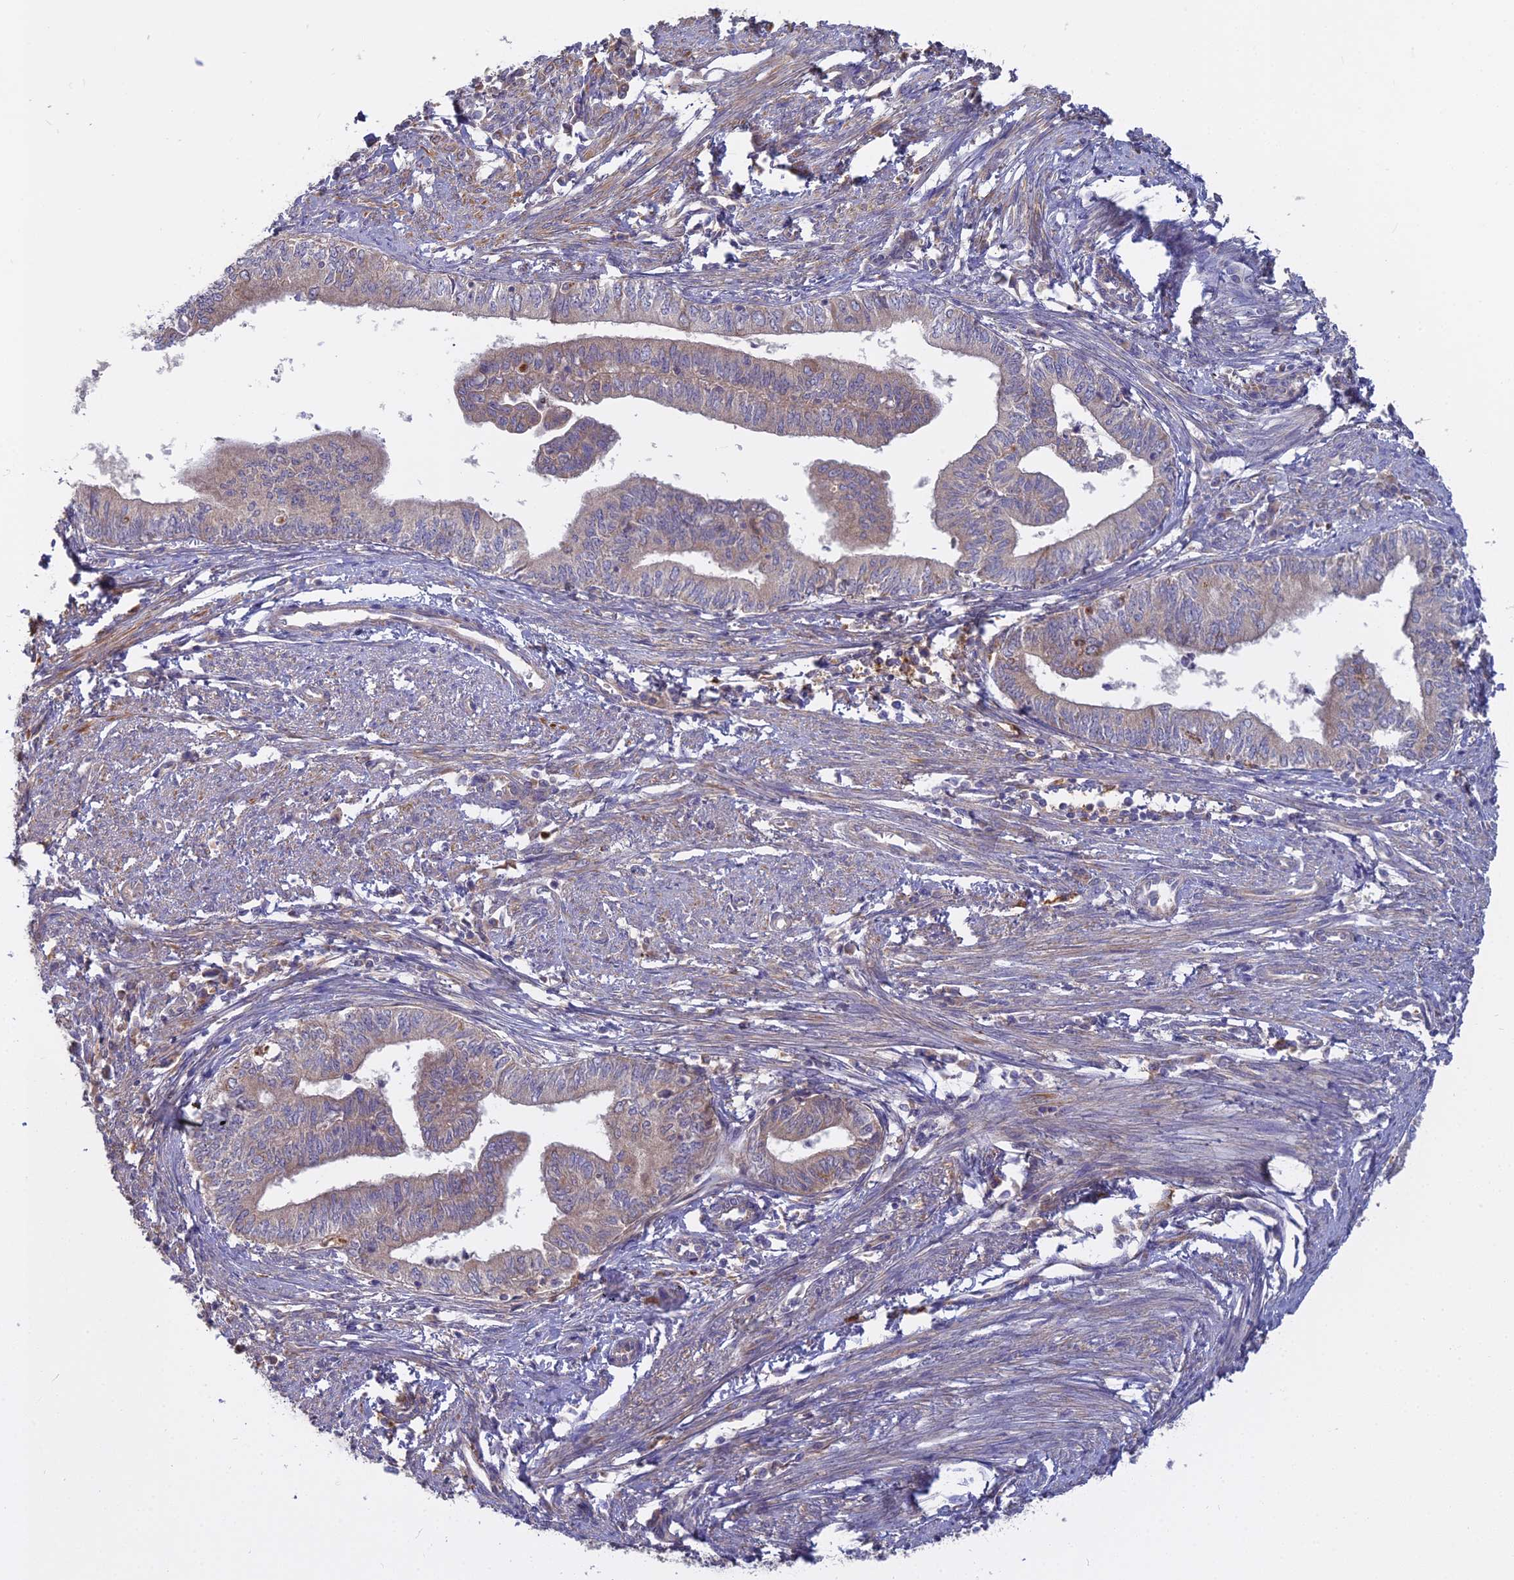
{"staining": {"intensity": "weak", "quantity": "25%-75%", "location": "cytoplasmic/membranous"}, "tissue": "endometrial cancer", "cell_type": "Tumor cells", "image_type": "cancer", "snomed": [{"axis": "morphology", "description": "Adenocarcinoma, NOS"}, {"axis": "topography", "description": "Endometrium"}], "caption": "Tumor cells reveal weak cytoplasmic/membranous staining in approximately 25%-75% of cells in adenocarcinoma (endometrial).", "gene": "CCDC167", "patient": {"sex": "female", "age": 66}}